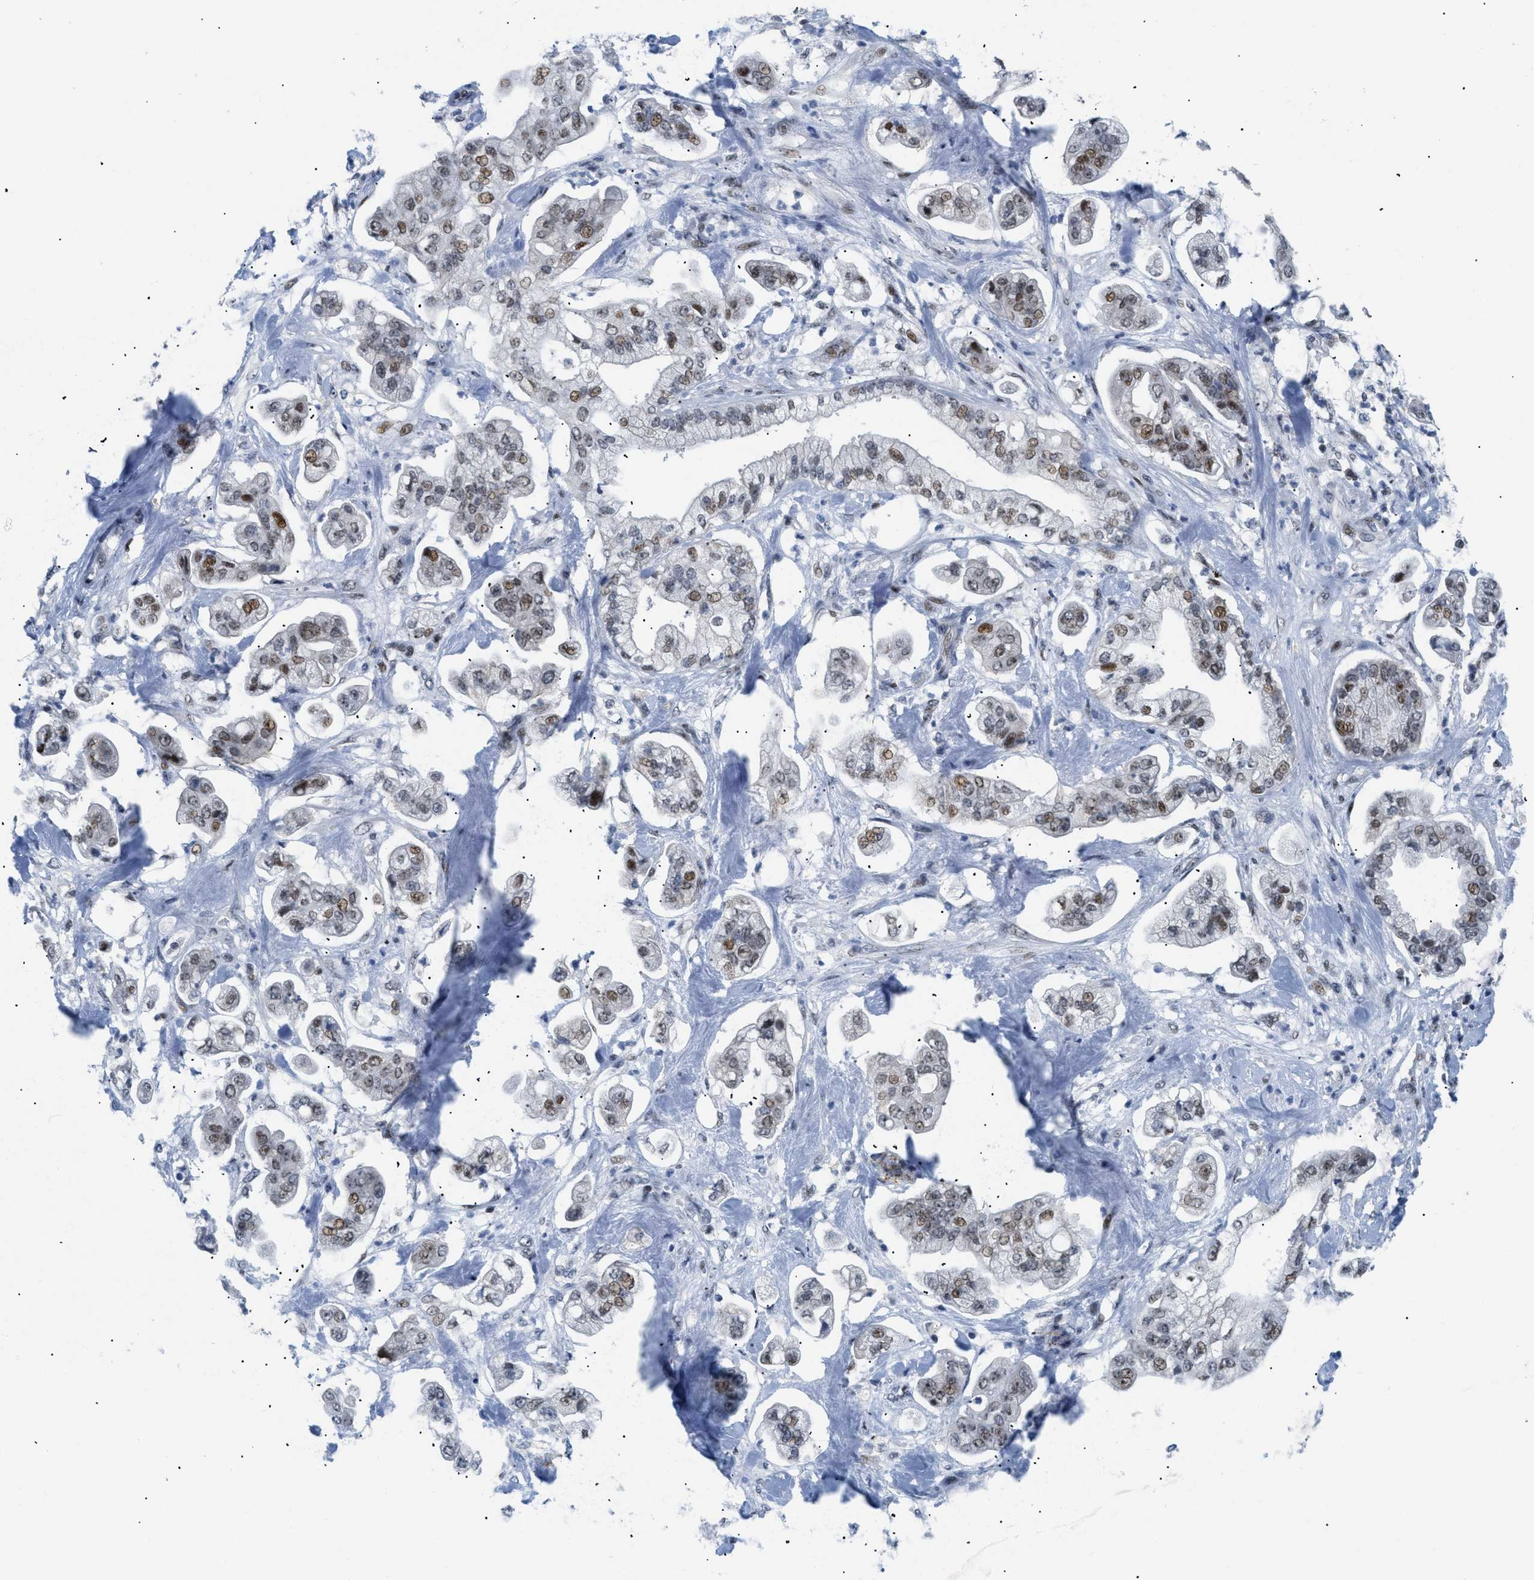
{"staining": {"intensity": "moderate", "quantity": ">75%", "location": "nuclear"}, "tissue": "stomach cancer", "cell_type": "Tumor cells", "image_type": "cancer", "snomed": [{"axis": "morphology", "description": "Adenocarcinoma, NOS"}, {"axis": "topography", "description": "Stomach"}], "caption": "A micrograph showing moderate nuclear expression in approximately >75% of tumor cells in stomach cancer (adenocarcinoma), as visualized by brown immunohistochemical staining.", "gene": "MED1", "patient": {"sex": "male", "age": 62}}